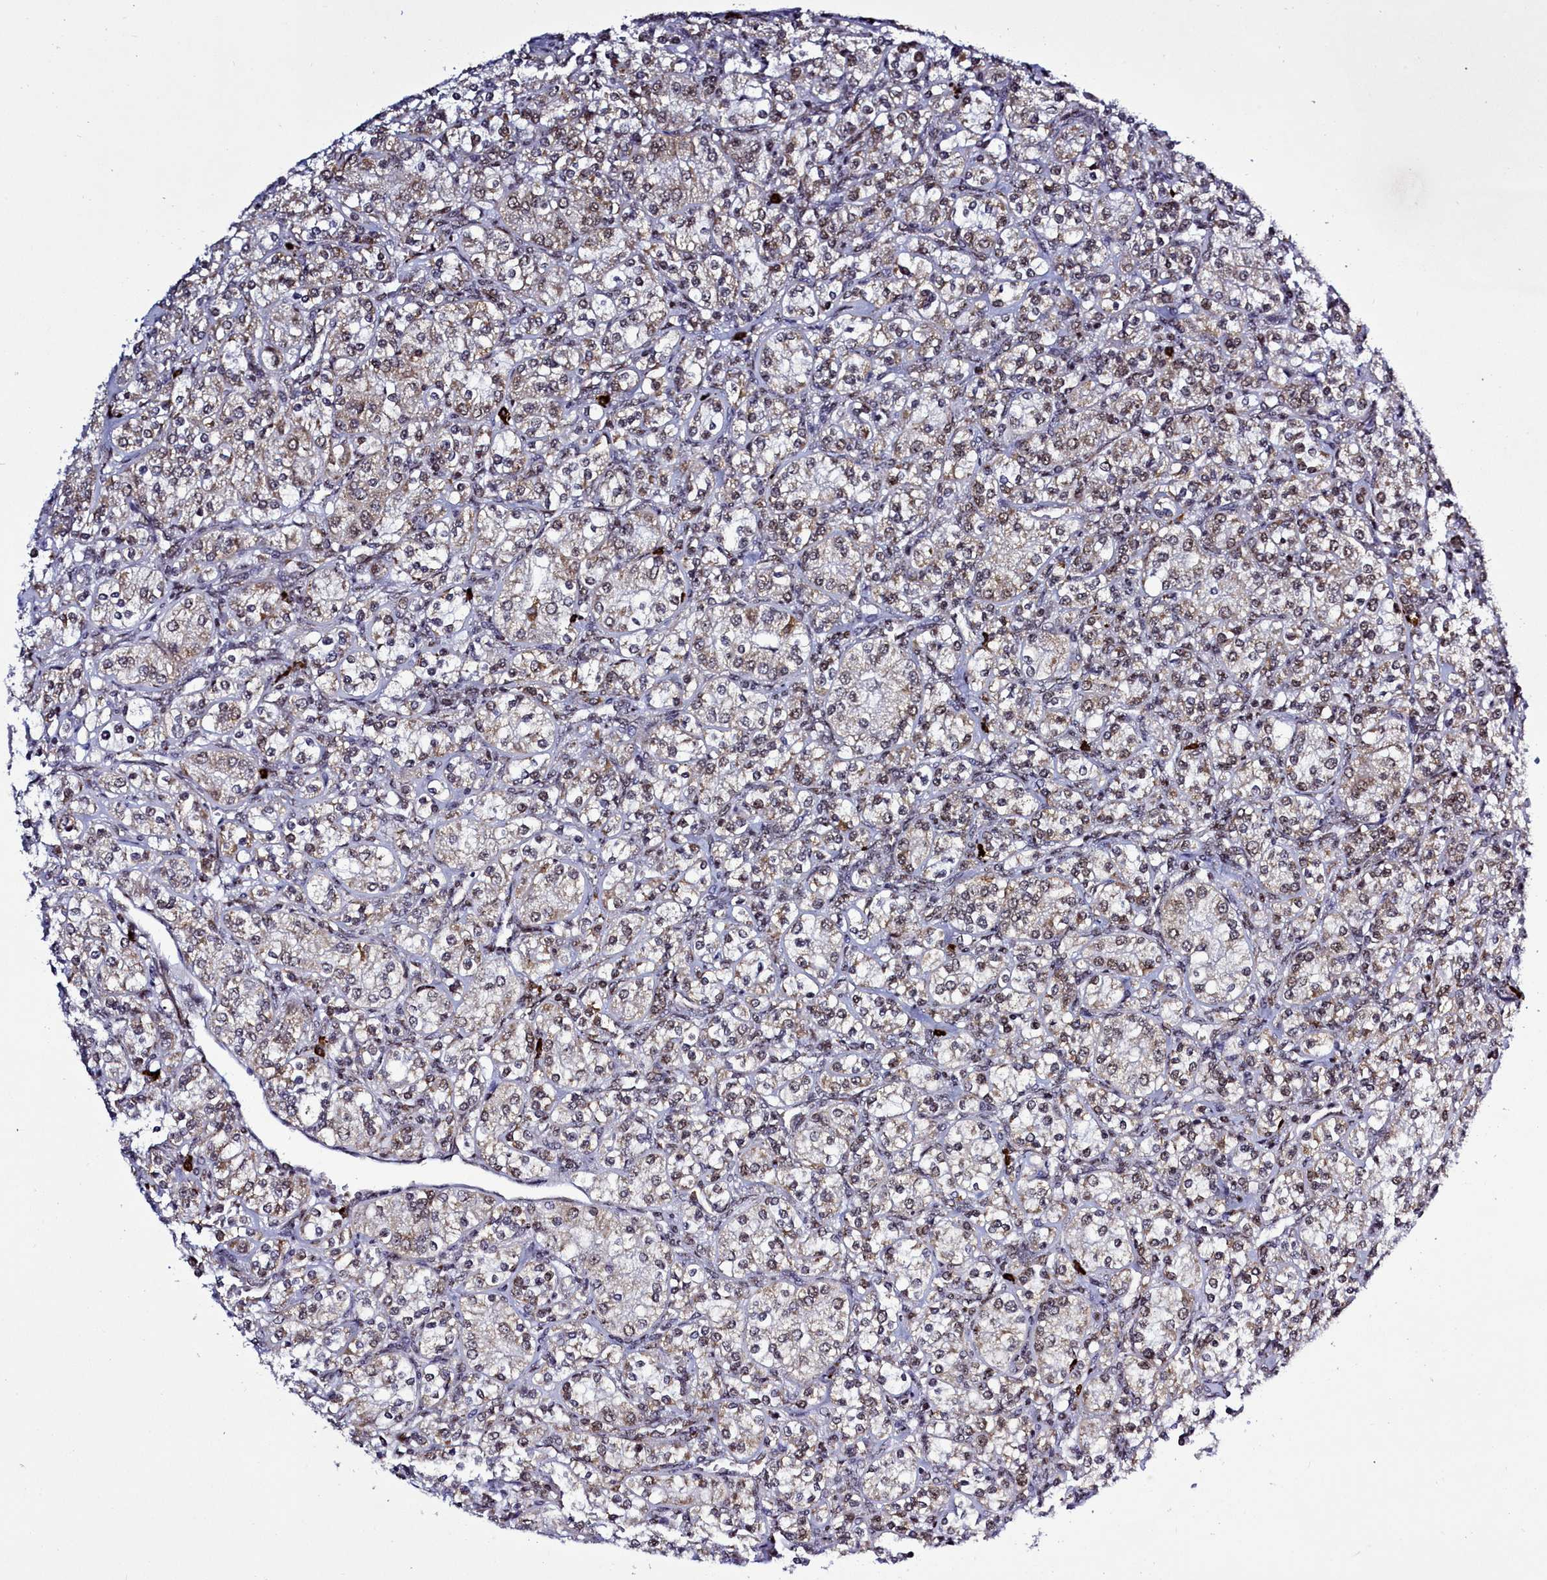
{"staining": {"intensity": "weak", "quantity": "25%-75%", "location": "cytoplasmic/membranous,nuclear"}, "tissue": "renal cancer", "cell_type": "Tumor cells", "image_type": "cancer", "snomed": [{"axis": "morphology", "description": "Adenocarcinoma, NOS"}, {"axis": "topography", "description": "Kidney"}], "caption": "Renal cancer (adenocarcinoma) stained for a protein reveals weak cytoplasmic/membranous and nuclear positivity in tumor cells.", "gene": "POM121L2", "patient": {"sex": "male", "age": 77}}